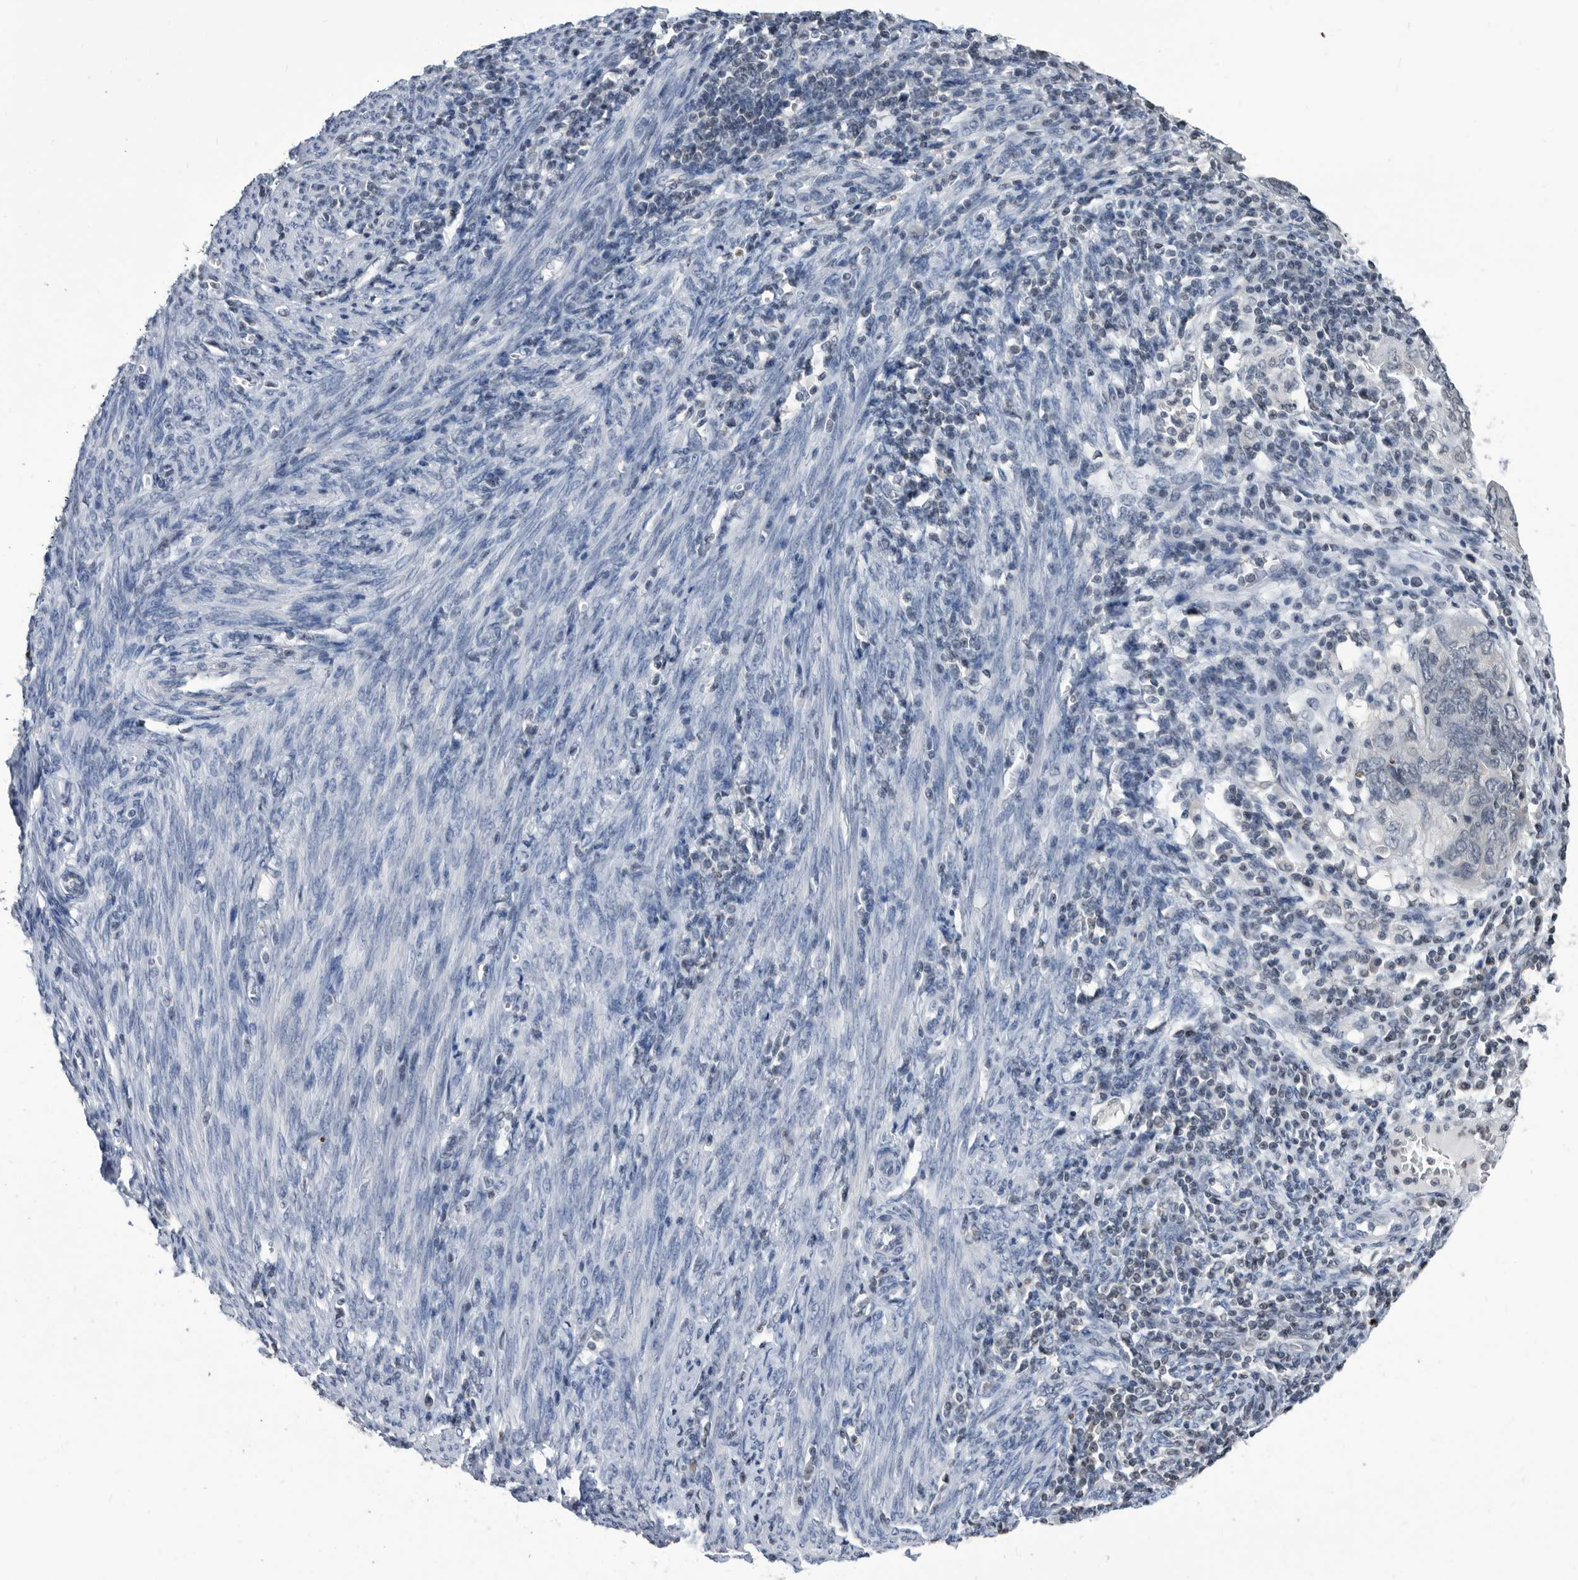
{"staining": {"intensity": "negative", "quantity": "none", "location": "none"}, "tissue": "endometrial cancer", "cell_type": "Tumor cells", "image_type": "cancer", "snomed": [{"axis": "morphology", "description": "Adenocarcinoma, NOS"}, {"axis": "topography", "description": "Uterus"}], "caption": "Adenocarcinoma (endometrial) was stained to show a protein in brown. There is no significant staining in tumor cells.", "gene": "TSTD1", "patient": {"sex": "female", "age": 77}}